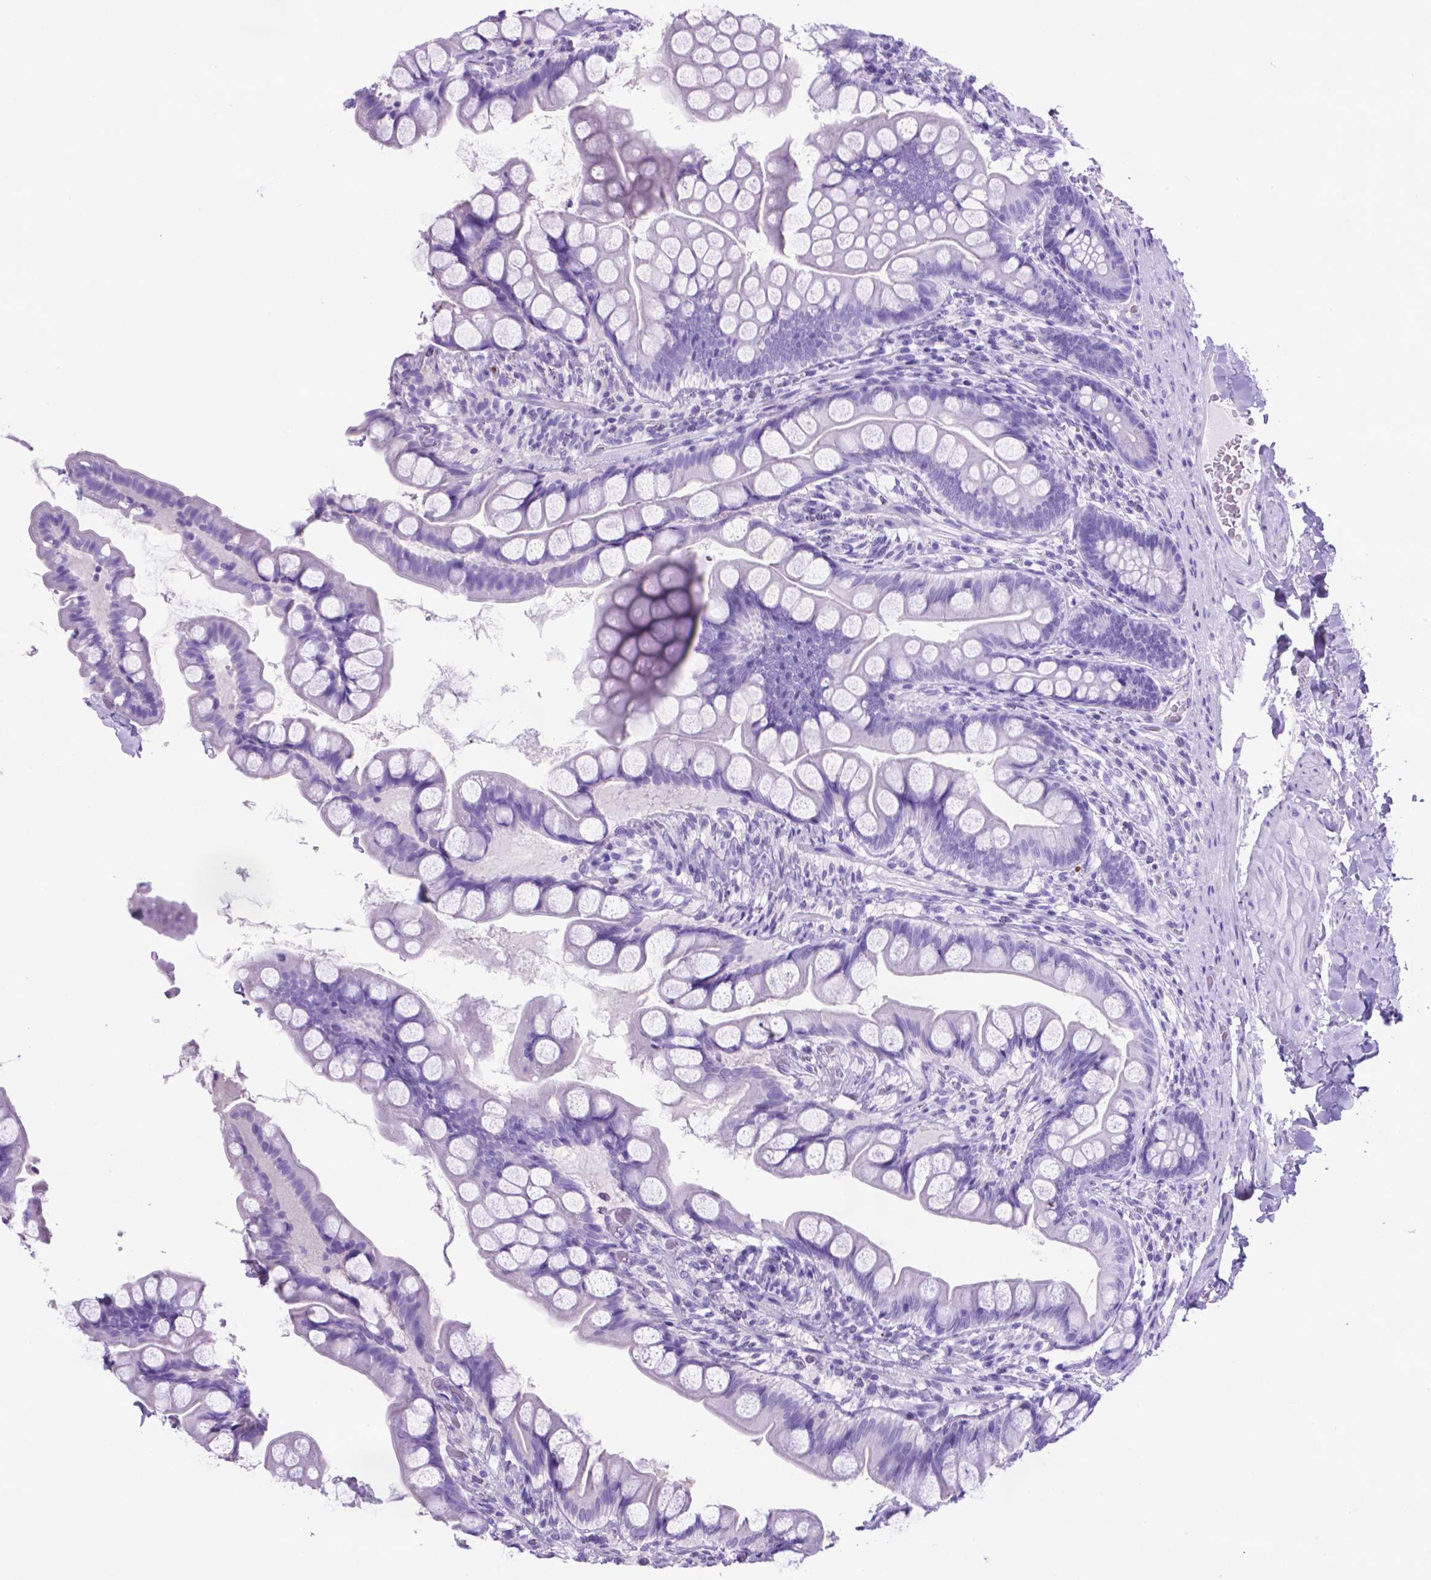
{"staining": {"intensity": "negative", "quantity": "none", "location": "none"}, "tissue": "small intestine", "cell_type": "Glandular cells", "image_type": "normal", "snomed": [{"axis": "morphology", "description": "Normal tissue, NOS"}, {"axis": "topography", "description": "Small intestine"}], "caption": "Micrograph shows no significant protein expression in glandular cells of normal small intestine. (Brightfield microscopy of DAB (3,3'-diaminobenzidine) immunohistochemistry (IHC) at high magnification).", "gene": "LZTR1", "patient": {"sex": "male", "age": 70}}